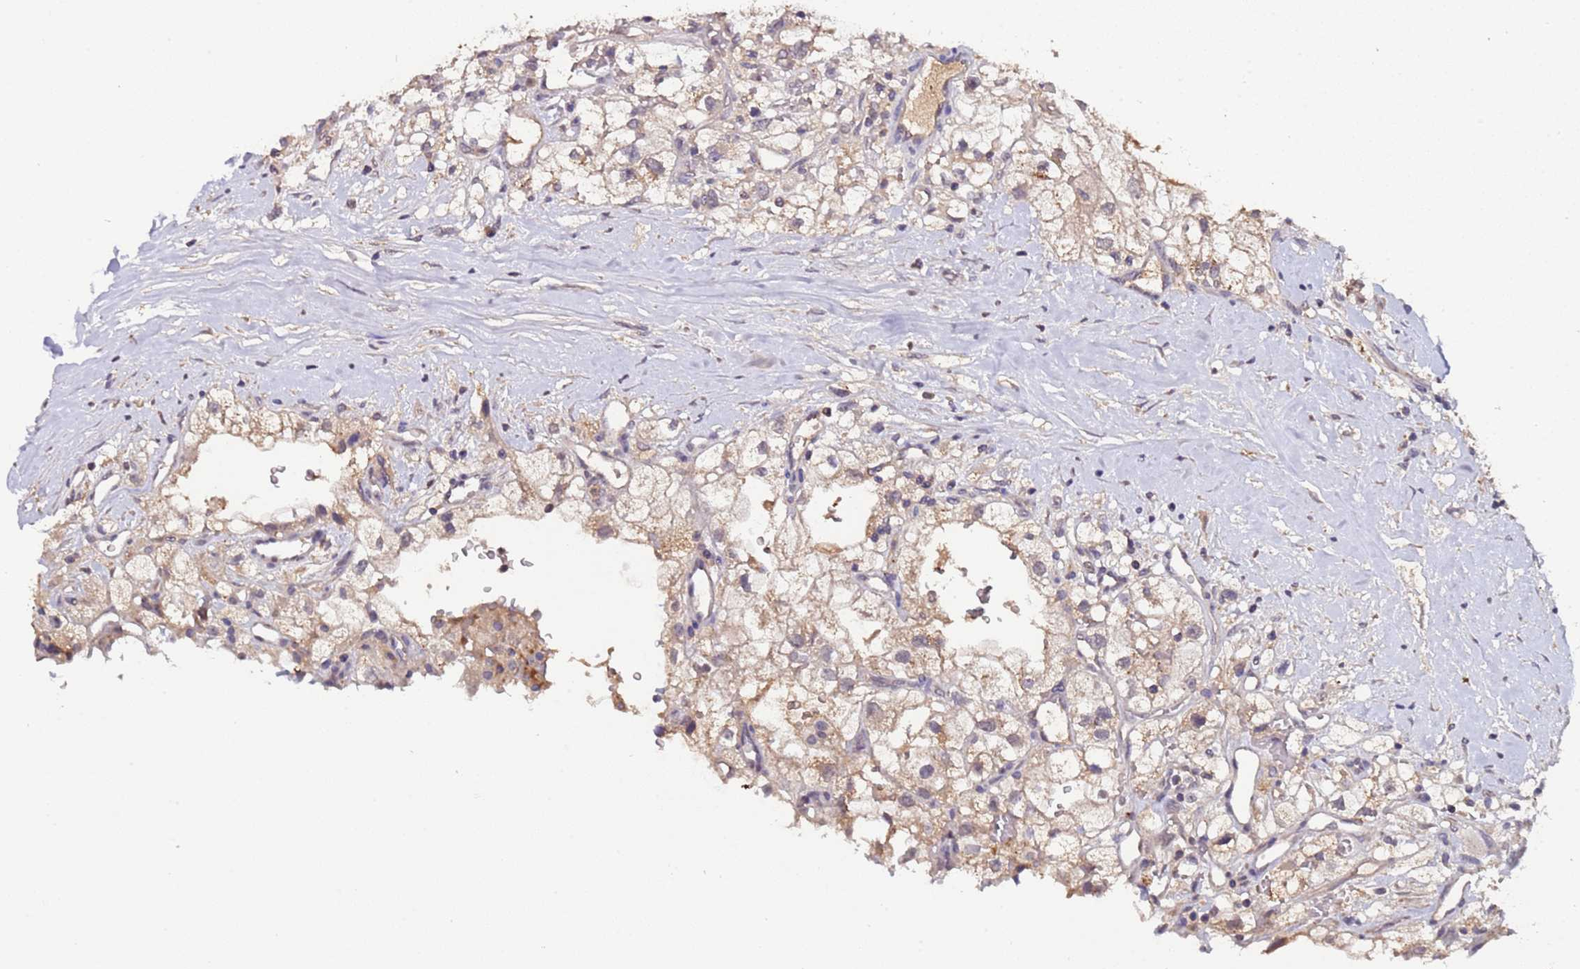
{"staining": {"intensity": "weak", "quantity": "25%-75%", "location": "cytoplasmic/membranous"}, "tissue": "renal cancer", "cell_type": "Tumor cells", "image_type": "cancer", "snomed": [{"axis": "morphology", "description": "Adenocarcinoma, NOS"}, {"axis": "topography", "description": "Kidney"}], "caption": "Immunohistochemistry (IHC) (DAB (3,3'-diaminobenzidine)) staining of human renal adenocarcinoma reveals weak cytoplasmic/membranous protein positivity in about 25%-75% of tumor cells.", "gene": "ZNF248", "patient": {"sex": "male", "age": 59}}